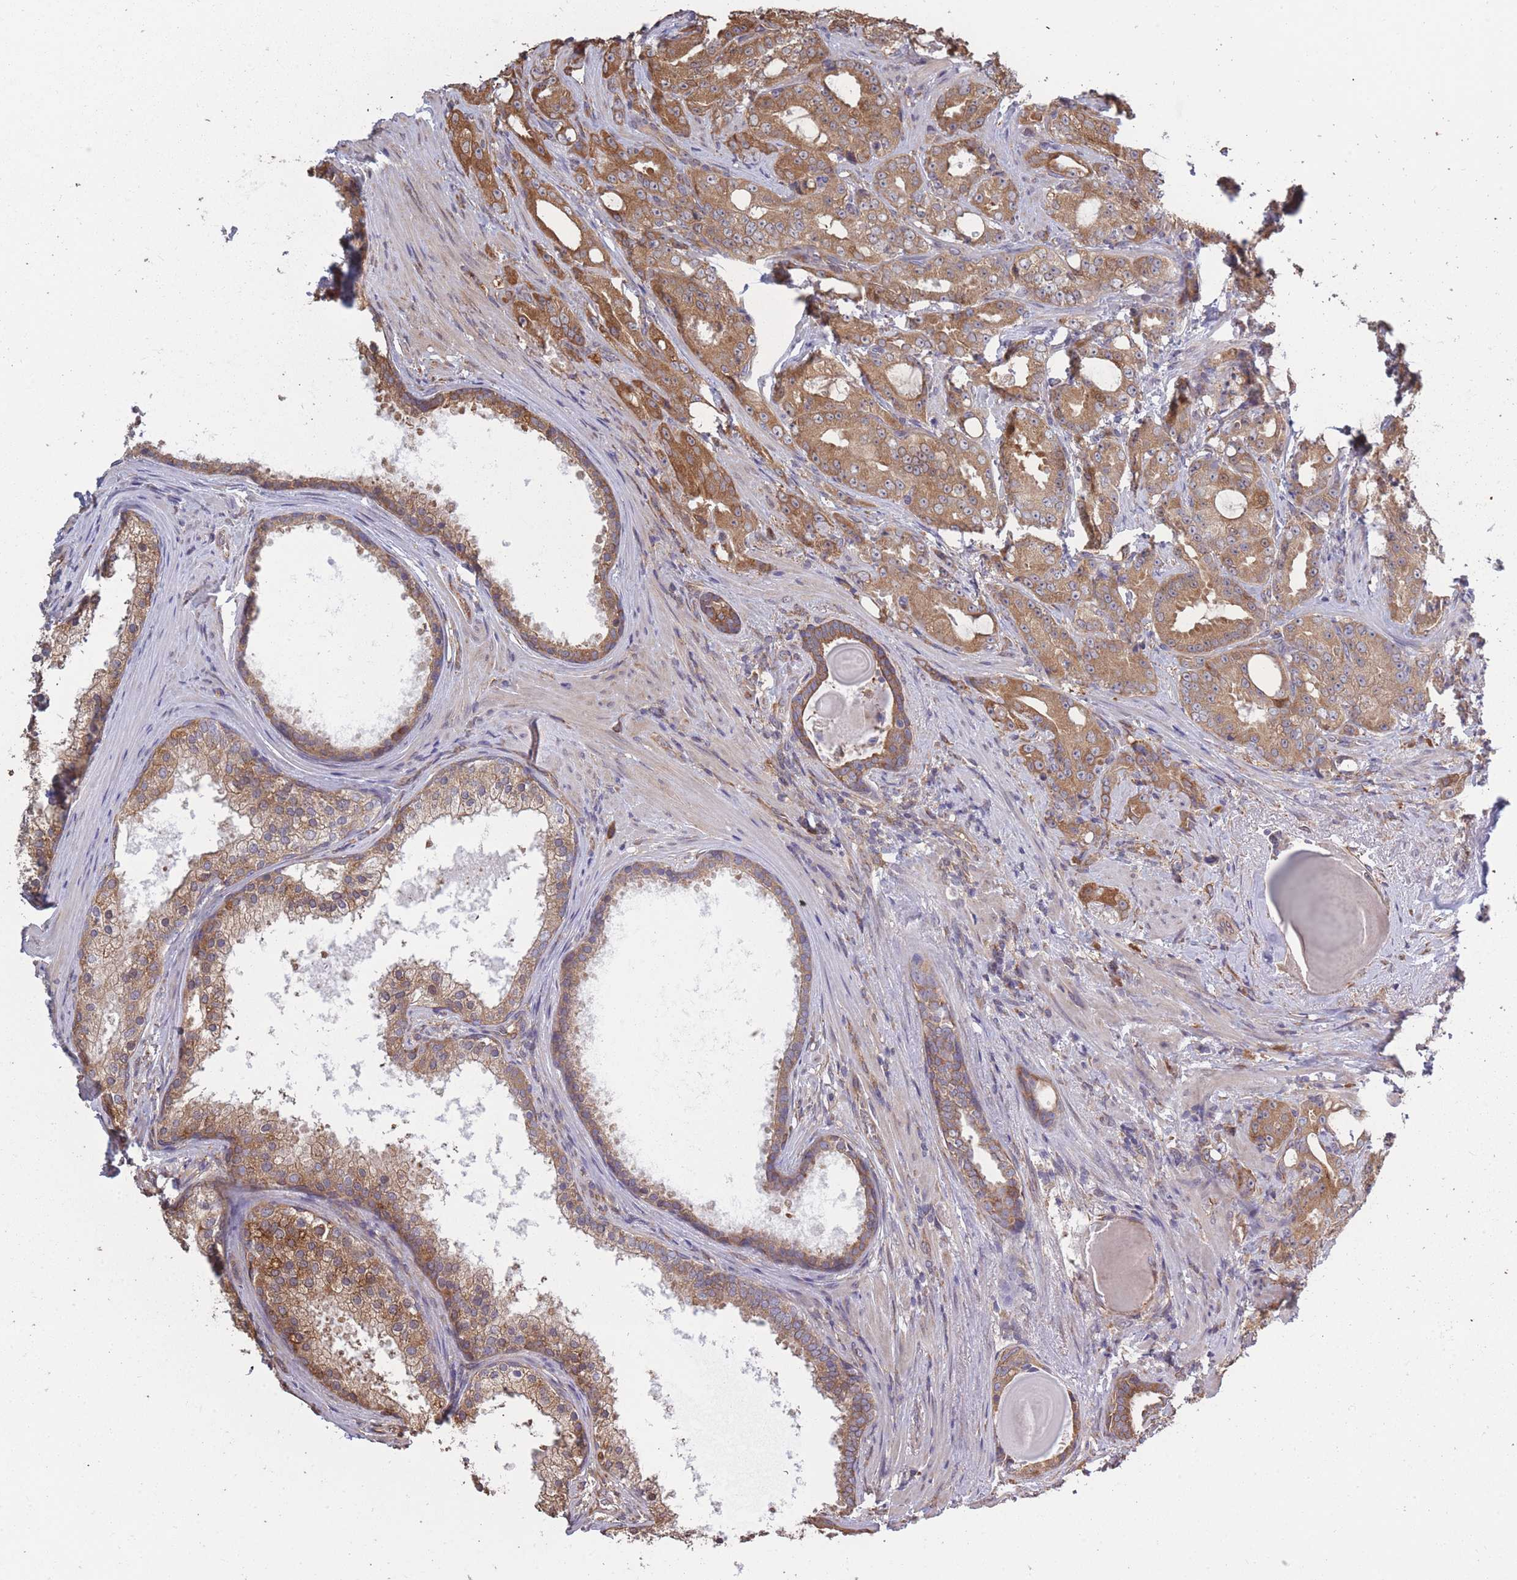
{"staining": {"intensity": "moderate", "quantity": ">75%", "location": "cytoplasmic/membranous"}, "tissue": "prostate cancer", "cell_type": "Tumor cells", "image_type": "cancer", "snomed": [{"axis": "morphology", "description": "Adenocarcinoma, High grade"}, {"axis": "topography", "description": "Prostate"}], "caption": "The image displays staining of prostate cancer (adenocarcinoma (high-grade)), revealing moderate cytoplasmic/membranous protein expression (brown color) within tumor cells.", "gene": "ARL13B", "patient": {"sex": "male", "age": 69}}